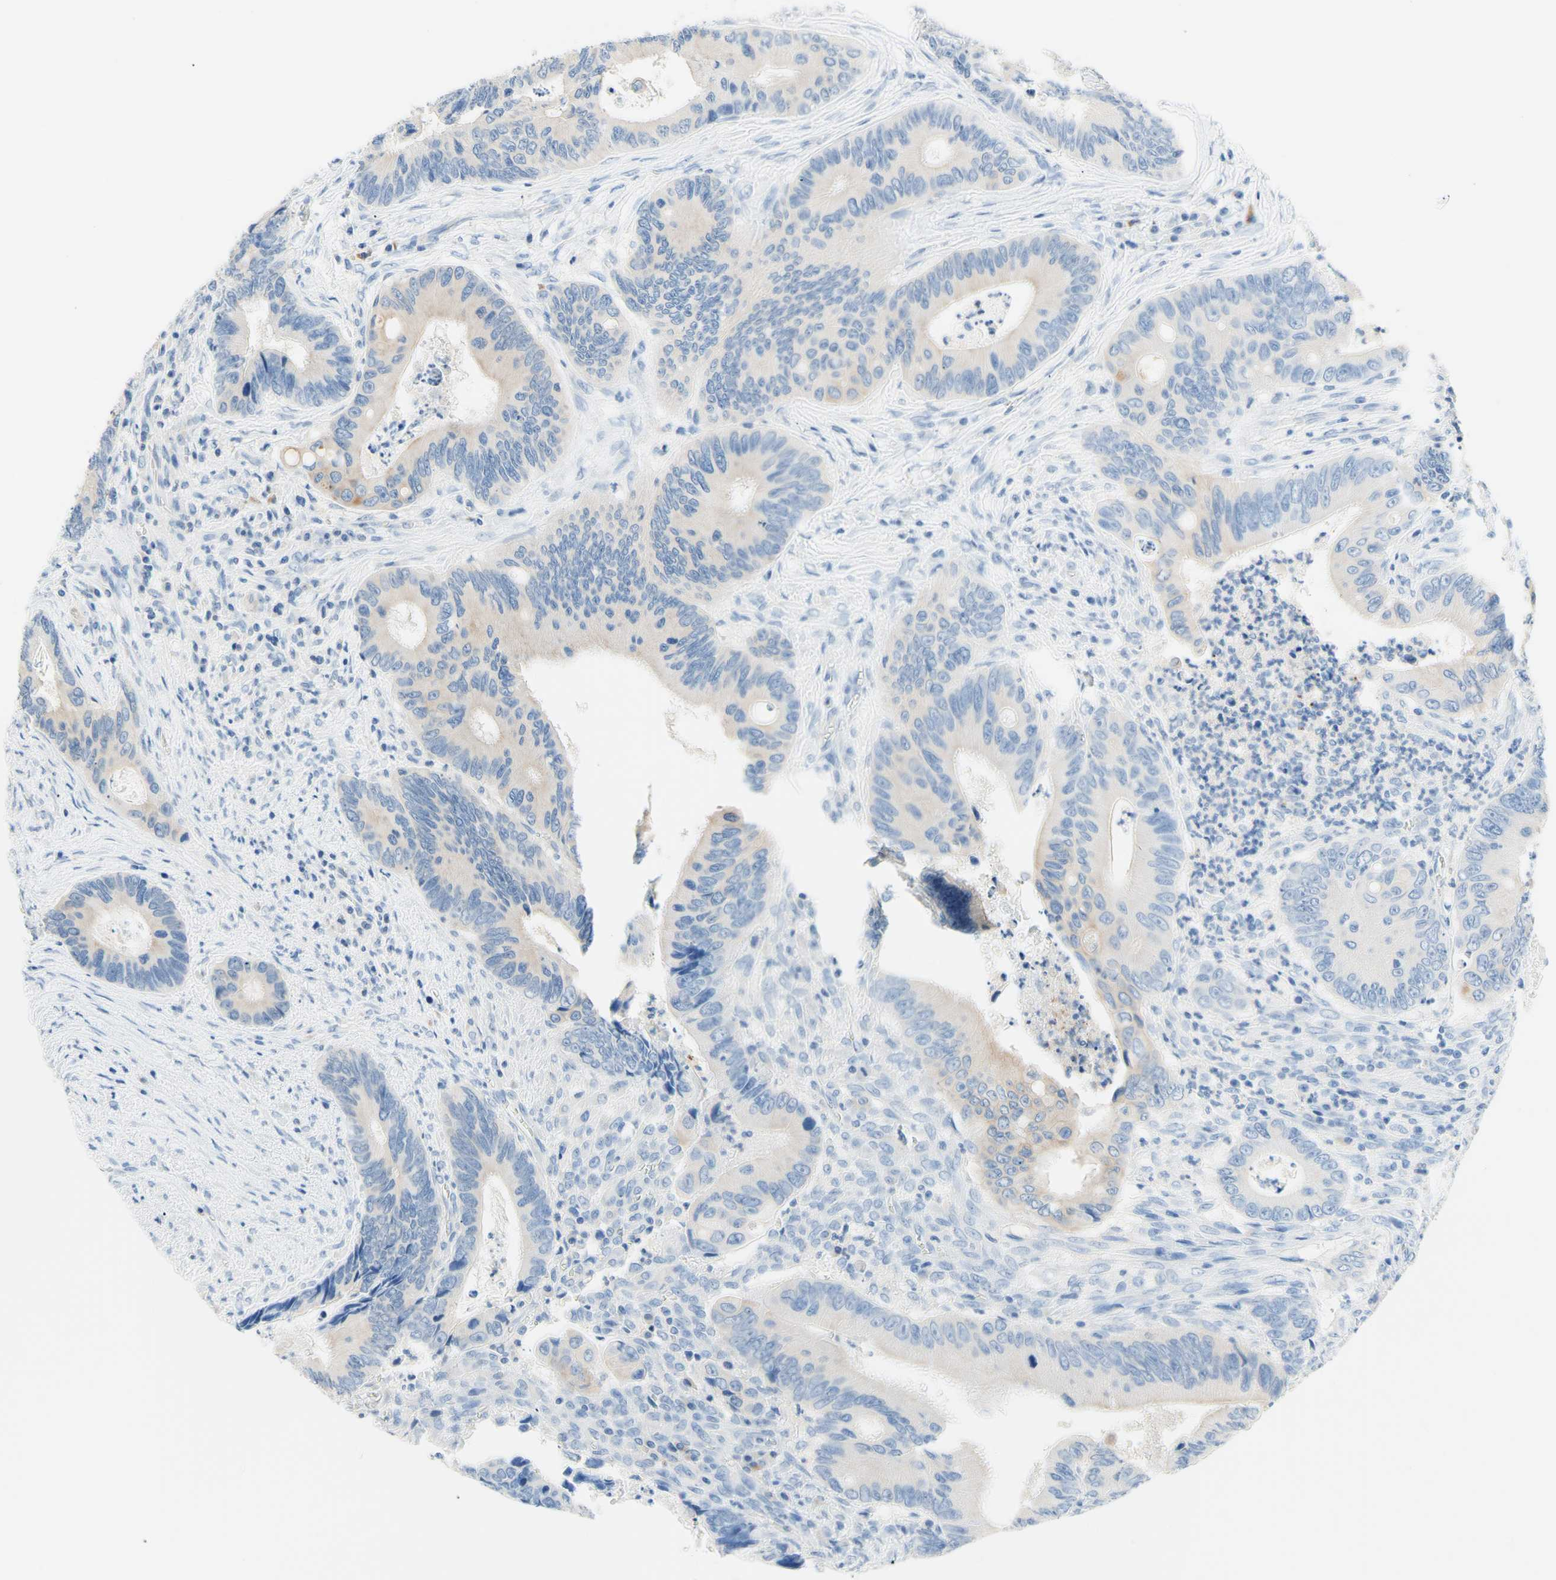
{"staining": {"intensity": "negative", "quantity": "none", "location": "none"}, "tissue": "colorectal cancer", "cell_type": "Tumor cells", "image_type": "cancer", "snomed": [{"axis": "morphology", "description": "Inflammation, NOS"}, {"axis": "morphology", "description": "Adenocarcinoma, NOS"}, {"axis": "topography", "description": "Colon"}], "caption": "This is an IHC histopathology image of human colorectal cancer. There is no positivity in tumor cells.", "gene": "HPCA", "patient": {"sex": "male", "age": 72}}